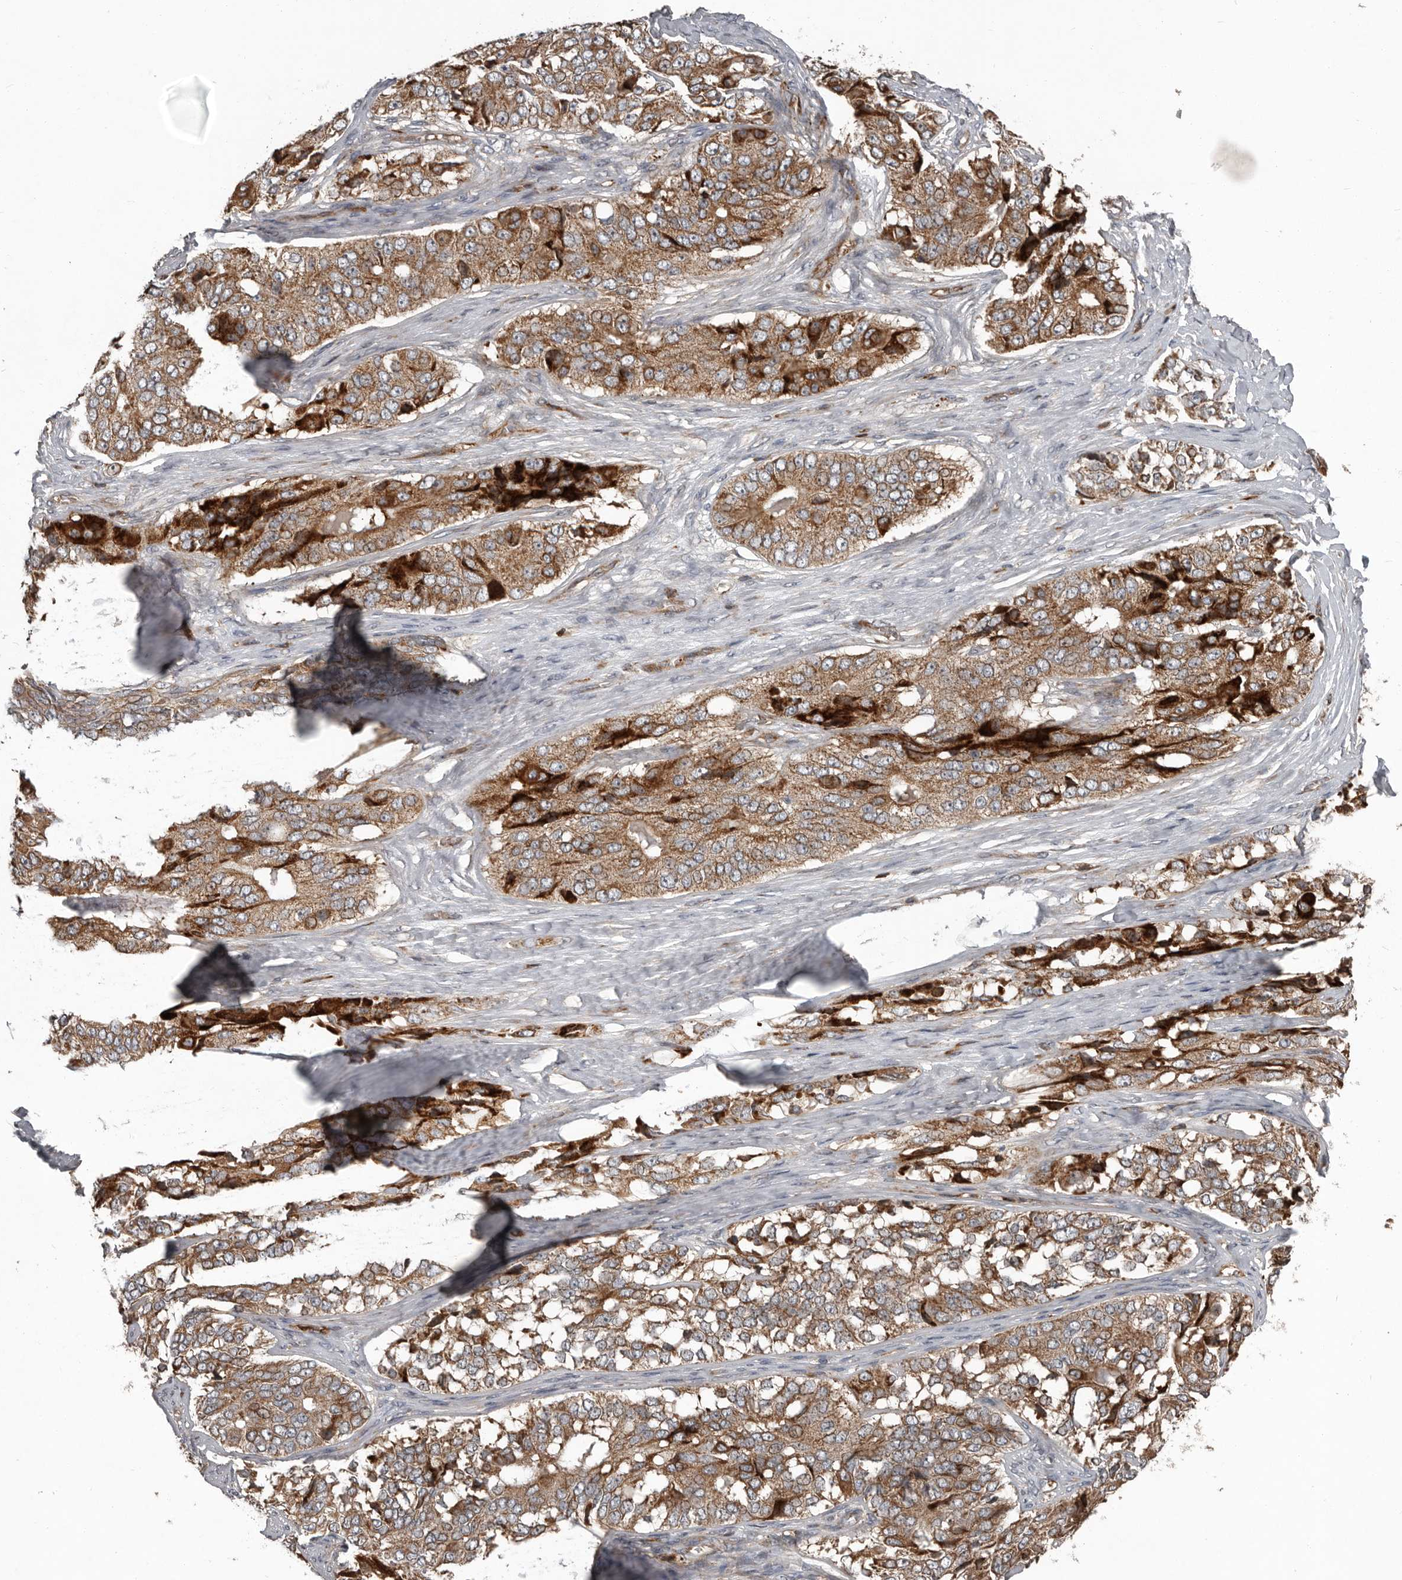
{"staining": {"intensity": "moderate", "quantity": ">75%", "location": "cytoplasmic/membranous"}, "tissue": "ovarian cancer", "cell_type": "Tumor cells", "image_type": "cancer", "snomed": [{"axis": "morphology", "description": "Carcinoma, endometroid"}, {"axis": "topography", "description": "Ovary"}], "caption": "Moderate cytoplasmic/membranous protein expression is seen in about >75% of tumor cells in ovarian endometroid carcinoma.", "gene": "FBXO31", "patient": {"sex": "female", "age": 51}}